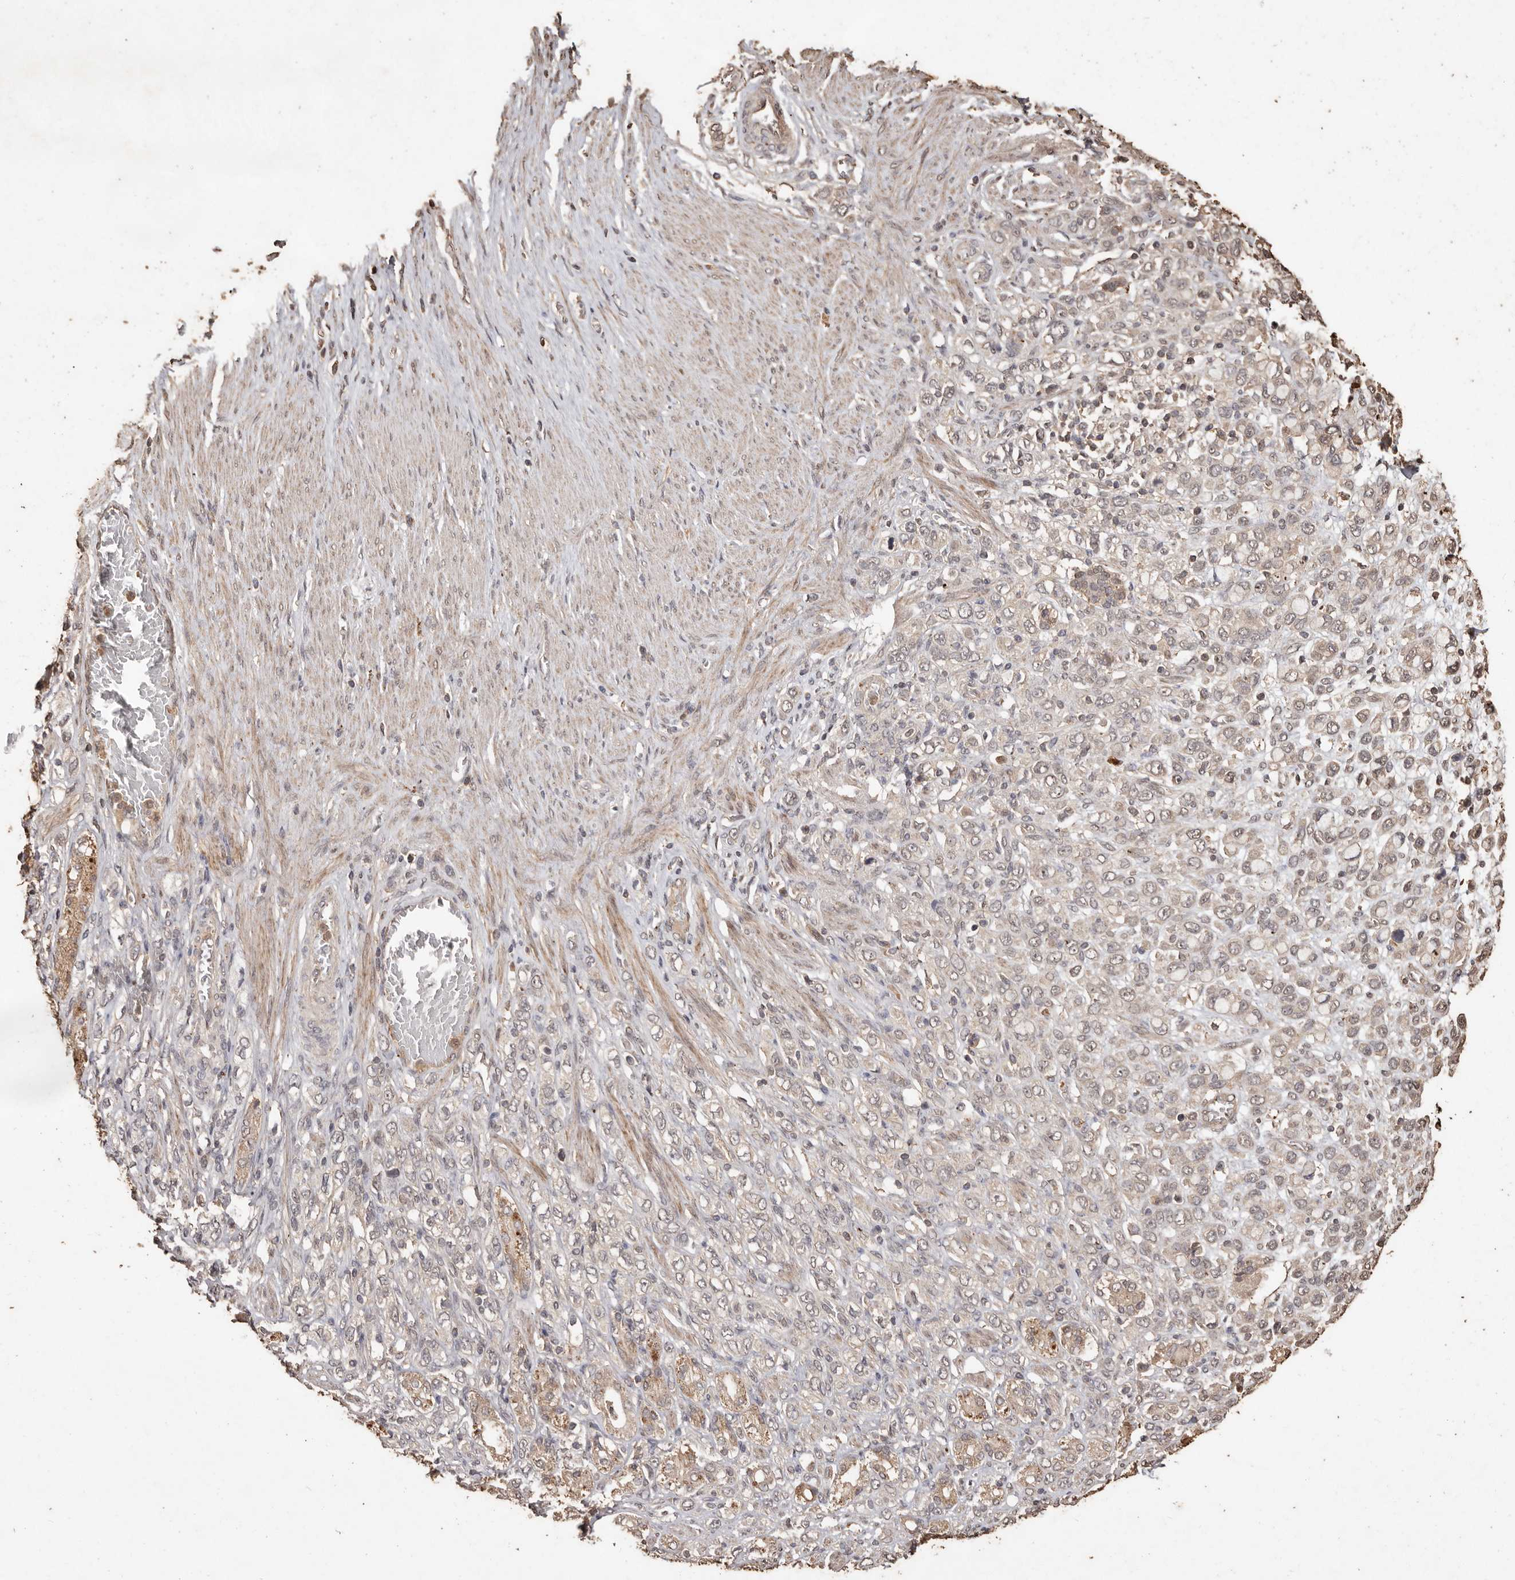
{"staining": {"intensity": "negative", "quantity": "none", "location": "none"}, "tissue": "stomach cancer", "cell_type": "Tumor cells", "image_type": "cancer", "snomed": [{"axis": "morphology", "description": "Adenocarcinoma, NOS"}, {"axis": "topography", "description": "Stomach"}], "caption": "Immunohistochemistry photomicrograph of neoplastic tissue: human stomach cancer stained with DAB displays no significant protein expression in tumor cells.", "gene": "PKDCC", "patient": {"sex": "female", "age": 65}}